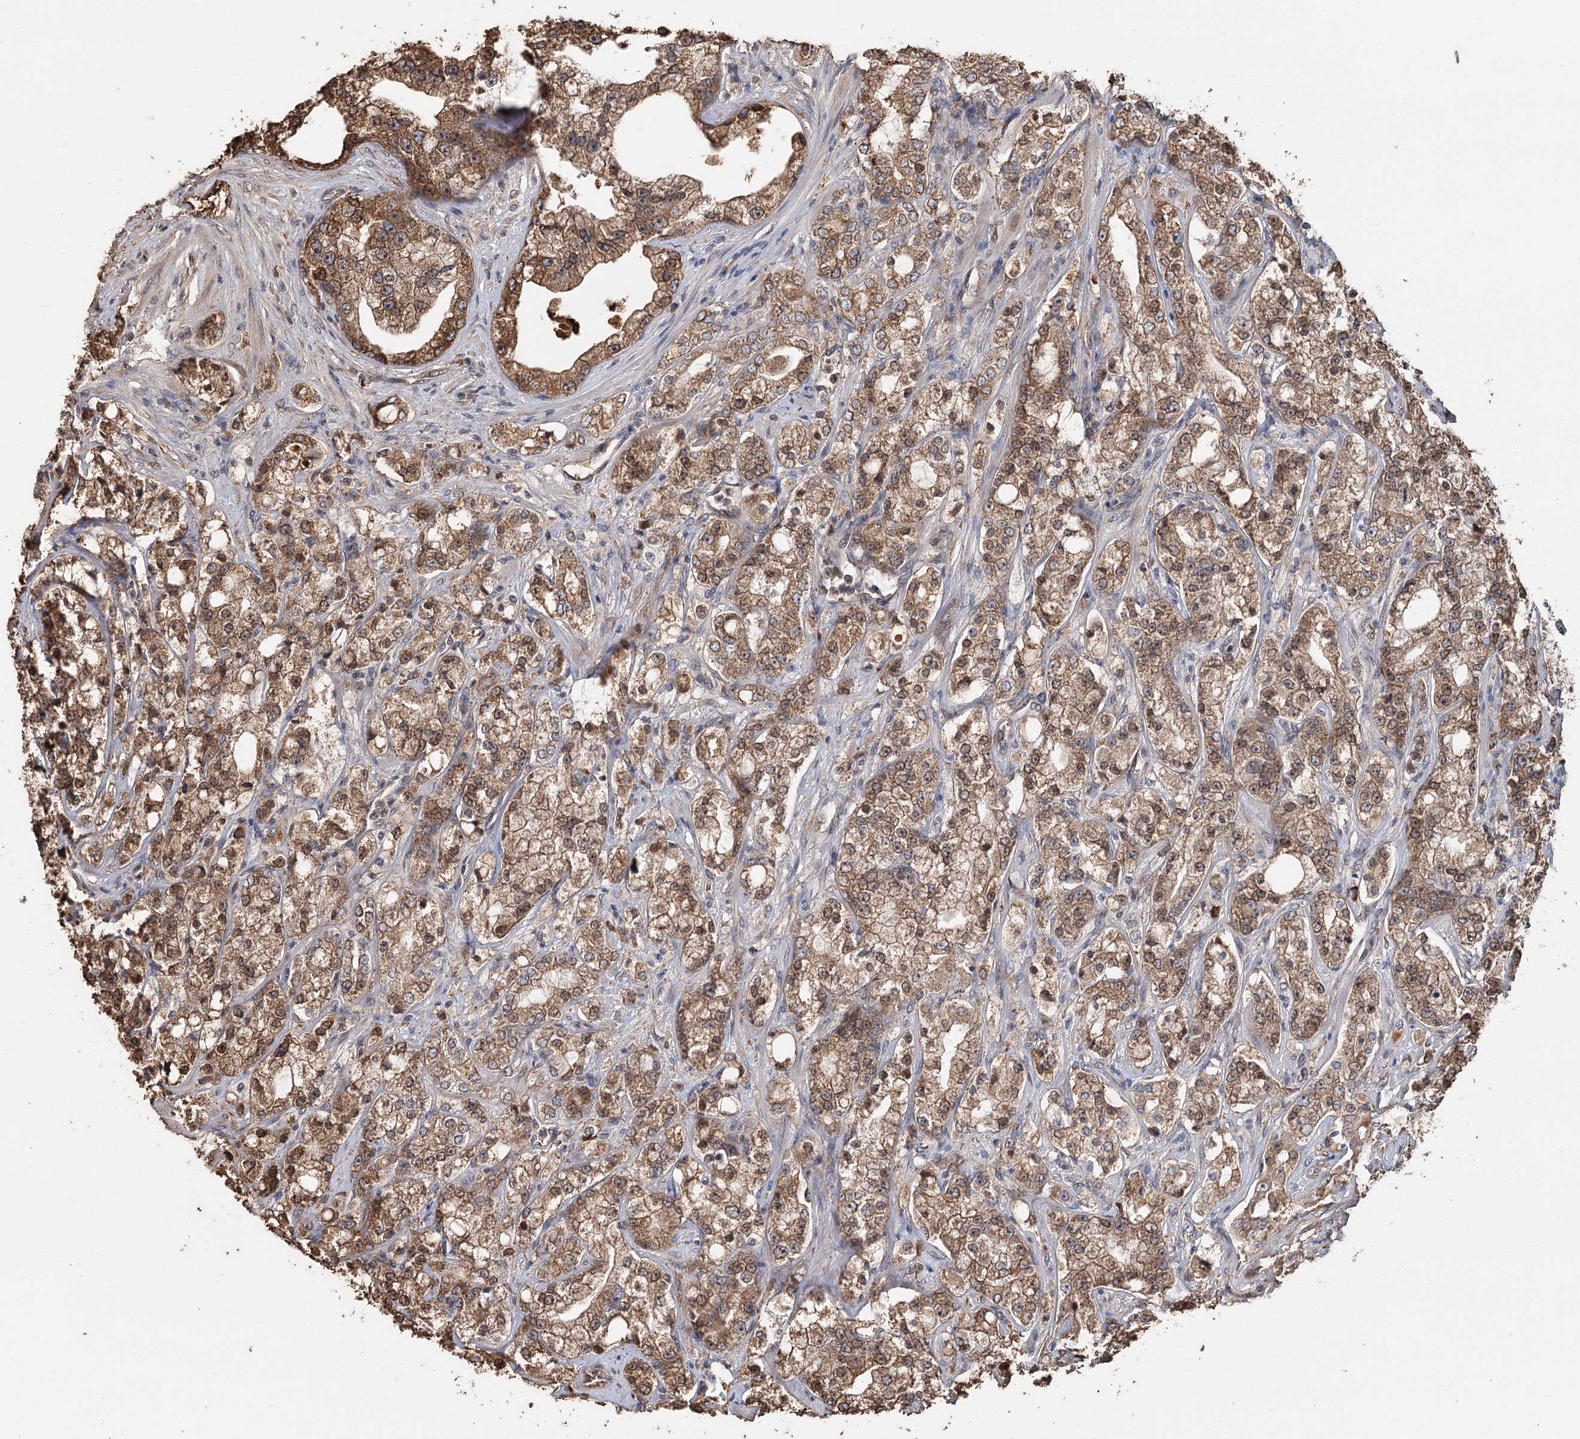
{"staining": {"intensity": "moderate", "quantity": ">75%", "location": "cytoplasmic/membranous"}, "tissue": "prostate cancer", "cell_type": "Tumor cells", "image_type": "cancer", "snomed": [{"axis": "morphology", "description": "Adenocarcinoma, High grade"}, {"axis": "topography", "description": "Prostate"}], "caption": "Protein expression analysis of prostate cancer (adenocarcinoma (high-grade)) demonstrates moderate cytoplasmic/membranous expression in approximately >75% of tumor cells. The staining was performed using DAB, with brown indicating positive protein expression. Nuclei are stained blue with hematoxylin.", "gene": "SYVN1", "patient": {"sex": "male", "age": 64}}